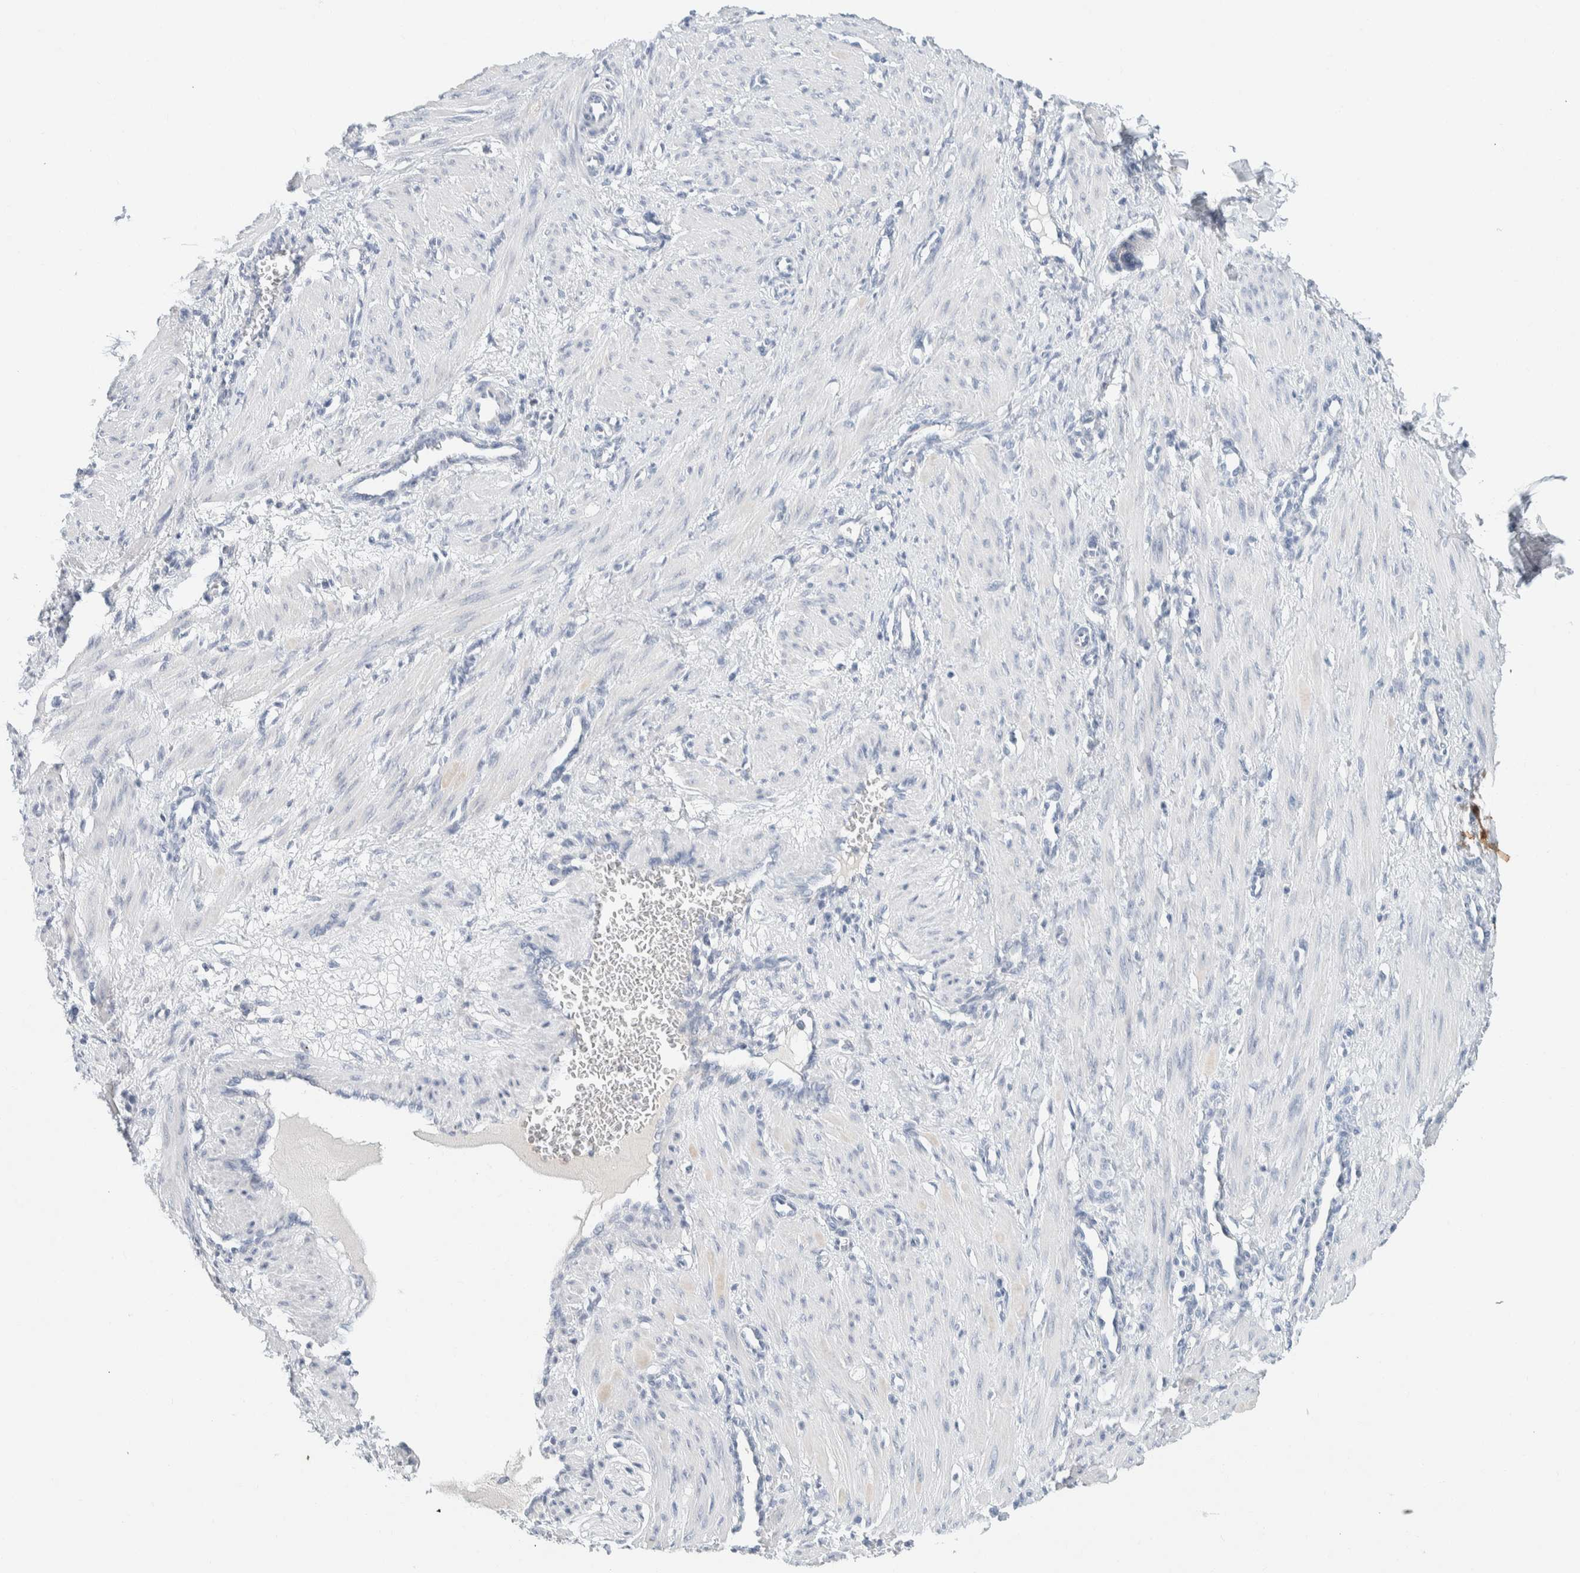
{"staining": {"intensity": "negative", "quantity": "none", "location": "none"}, "tissue": "smooth muscle", "cell_type": "Smooth muscle cells", "image_type": "normal", "snomed": [{"axis": "morphology", "description": "Normal tissue, NOS"}, {"axis": "topography", "description": "Endometrium"}], "caption": "Protein analysis of benign smooth muscle demonstrates no significant positivity in smooth muscle cells. Brightfield microscopy of immunohistochemistry stained with DAB (3,3'-diaminobenzidine) (brown) and hematoxylin (blue), captured at high magnification.", "gene": "ALOX12B", "patient": {"sex": "female", "age": 33}}